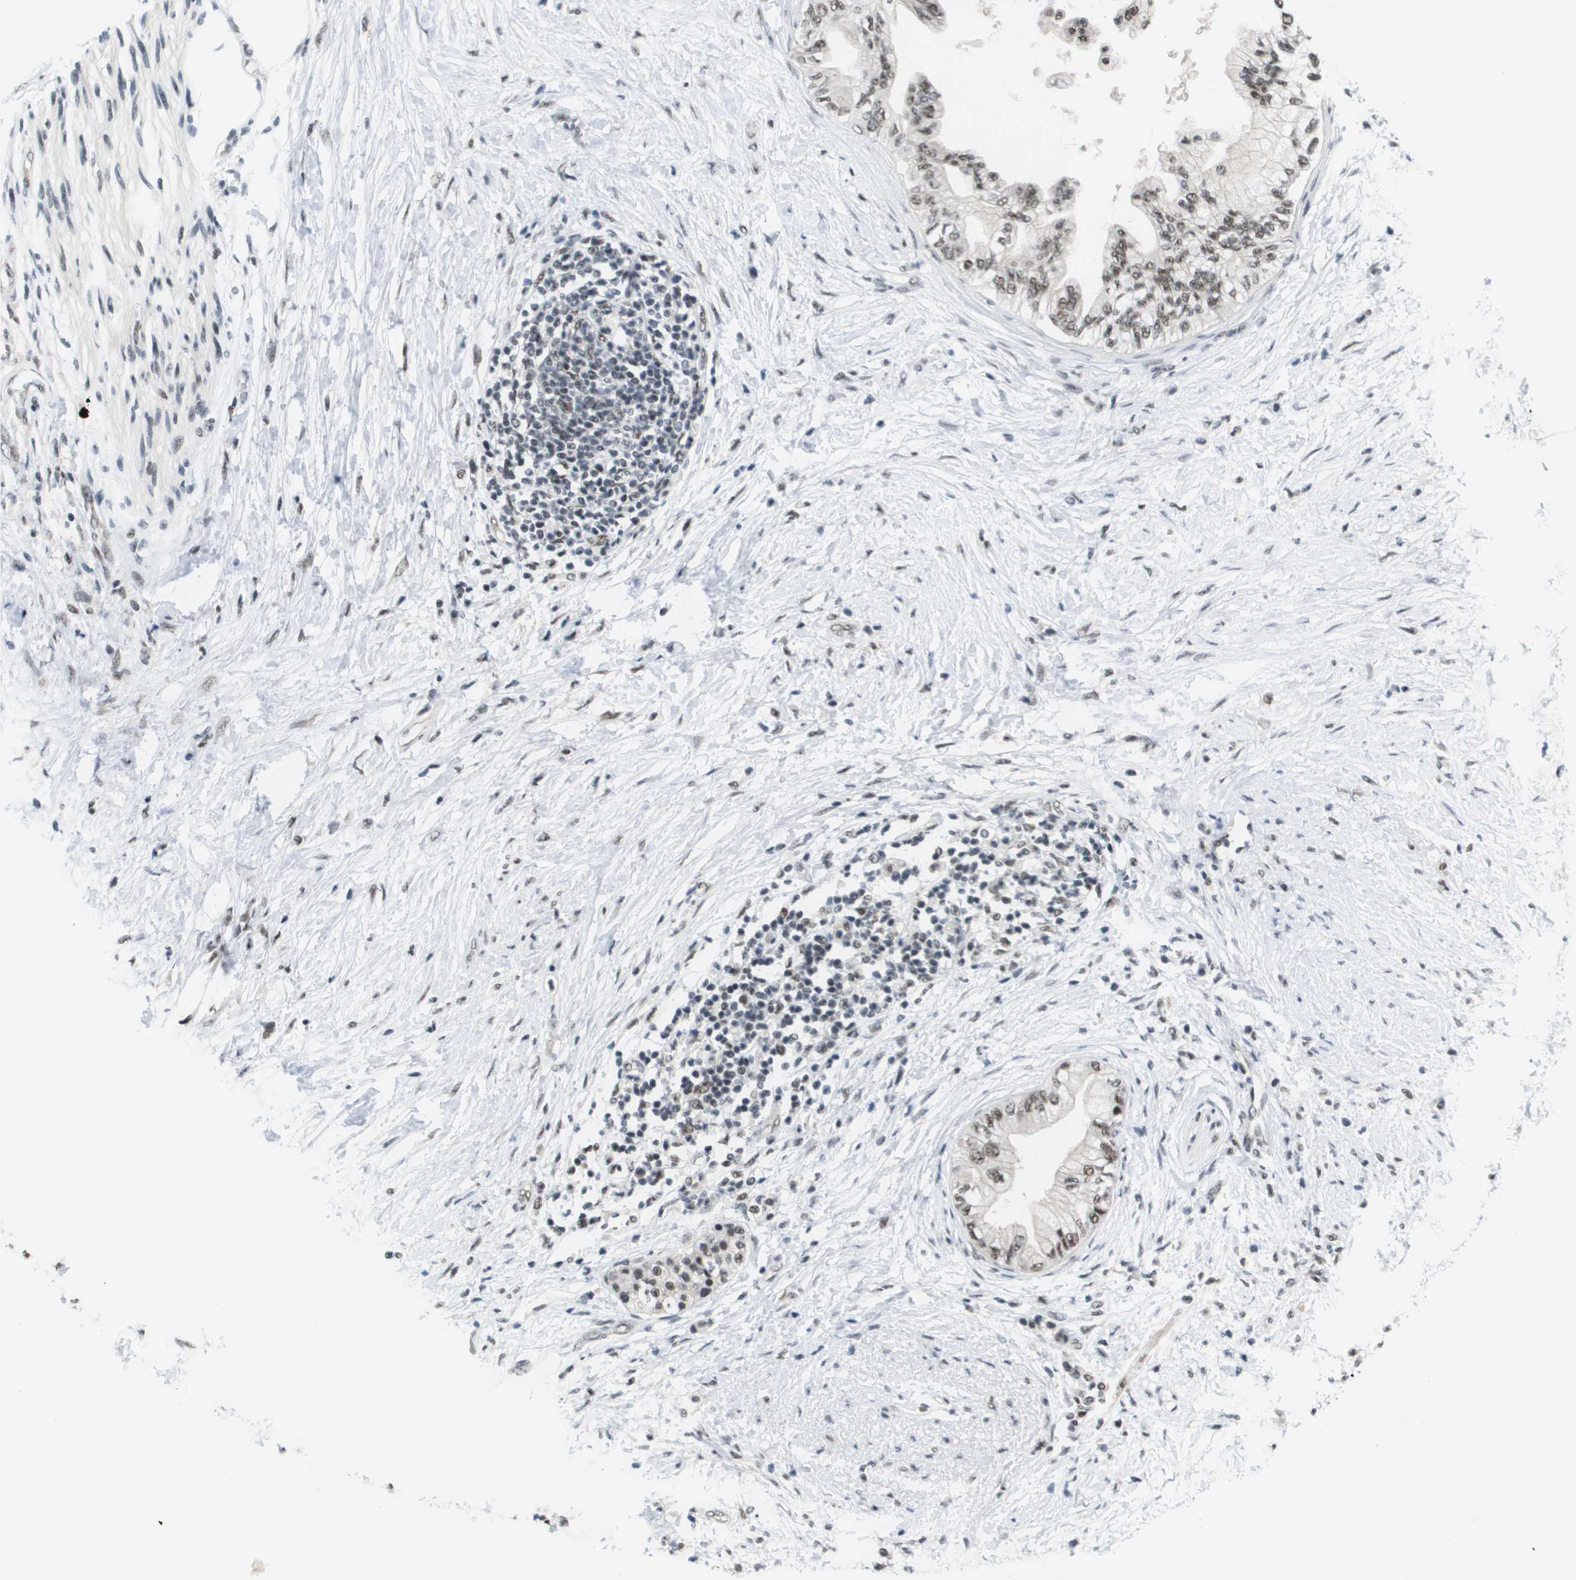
{"staining": {"intensity": "moderate", "quantity": ">75%", "location": "nuclear"}, "tissue": "pancreatic cancer", "cell_type": "Tumor cells", "image_type": "cancer", "snomed": [{"axis": "morphology", "description": "Normal tissue, NOS"}, {"axis": "morphology", "description": "Adenocarcinoma, NOS"}, {"axis": "topography", "description": "Pancreas"}, {"axis": "topography", "description": "Duodenum"}], "caption": "Immunohistochemical staining of human pancreatic cancer shows moderate nuclear protein positivity in approximately >75% of tumor cells.", "gene": "ISY1", "patient": {"sex": "female", "age": 60}}